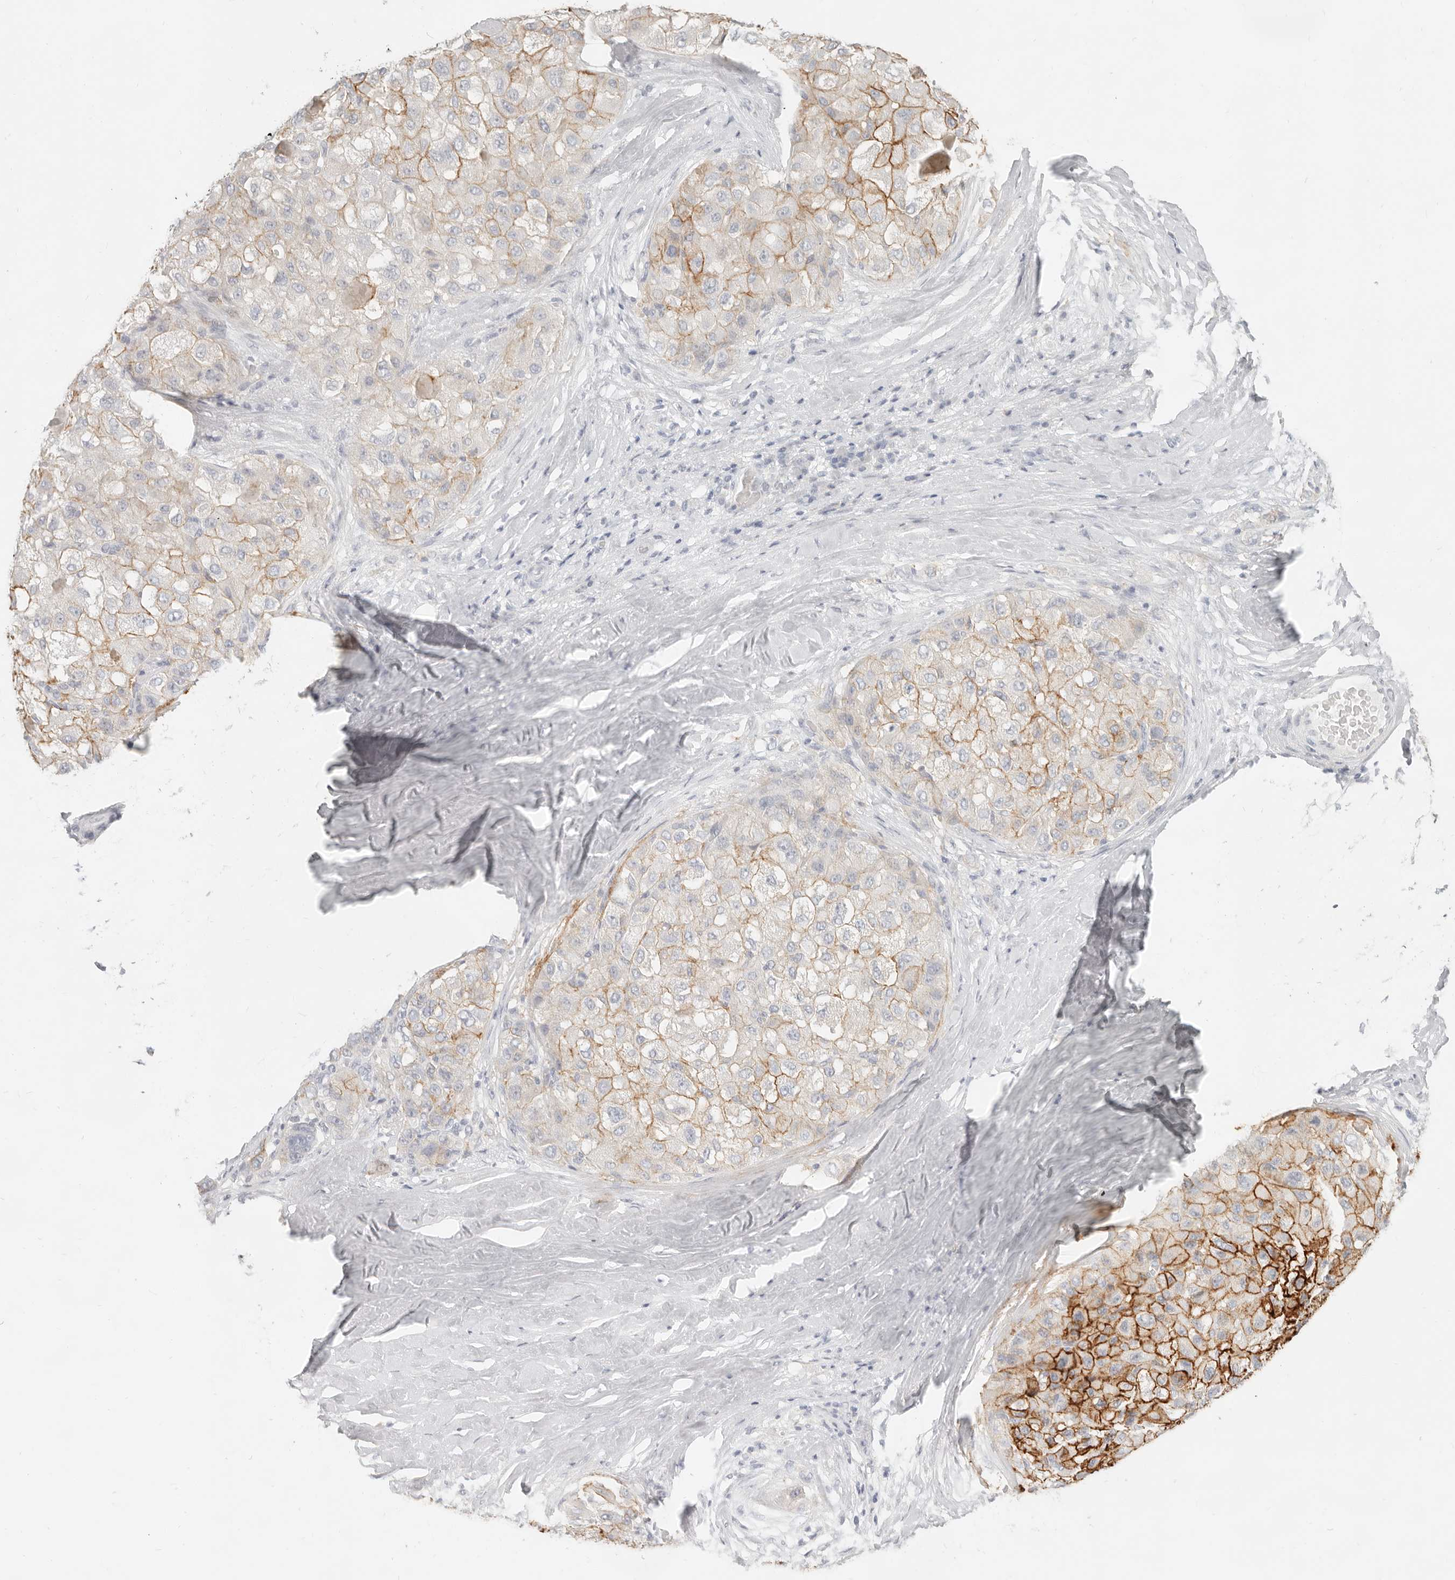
{"staining": {"intensity": "moderate", "quantity": "25%-75%", "location": "cytoplasmic/membranous"}, "tissue": "liver cancer", "cell_type": "Tumor cells", "image_type": "cancer", "snomed": [{"axis": "morphology", "description": "Carcinoma, Hepatocellular, NOS"}, {"axis": "topography", "description": "Liver"}], "caption": "An IHC histopathology image of neoplastic tissue is shown. Protein staining in brown labels moderate cytoplasmic/membranous positivity in liver cancer within tumor cells.", "gene": "EPCAM", "patient": {"sex": "male", "age": 80}}